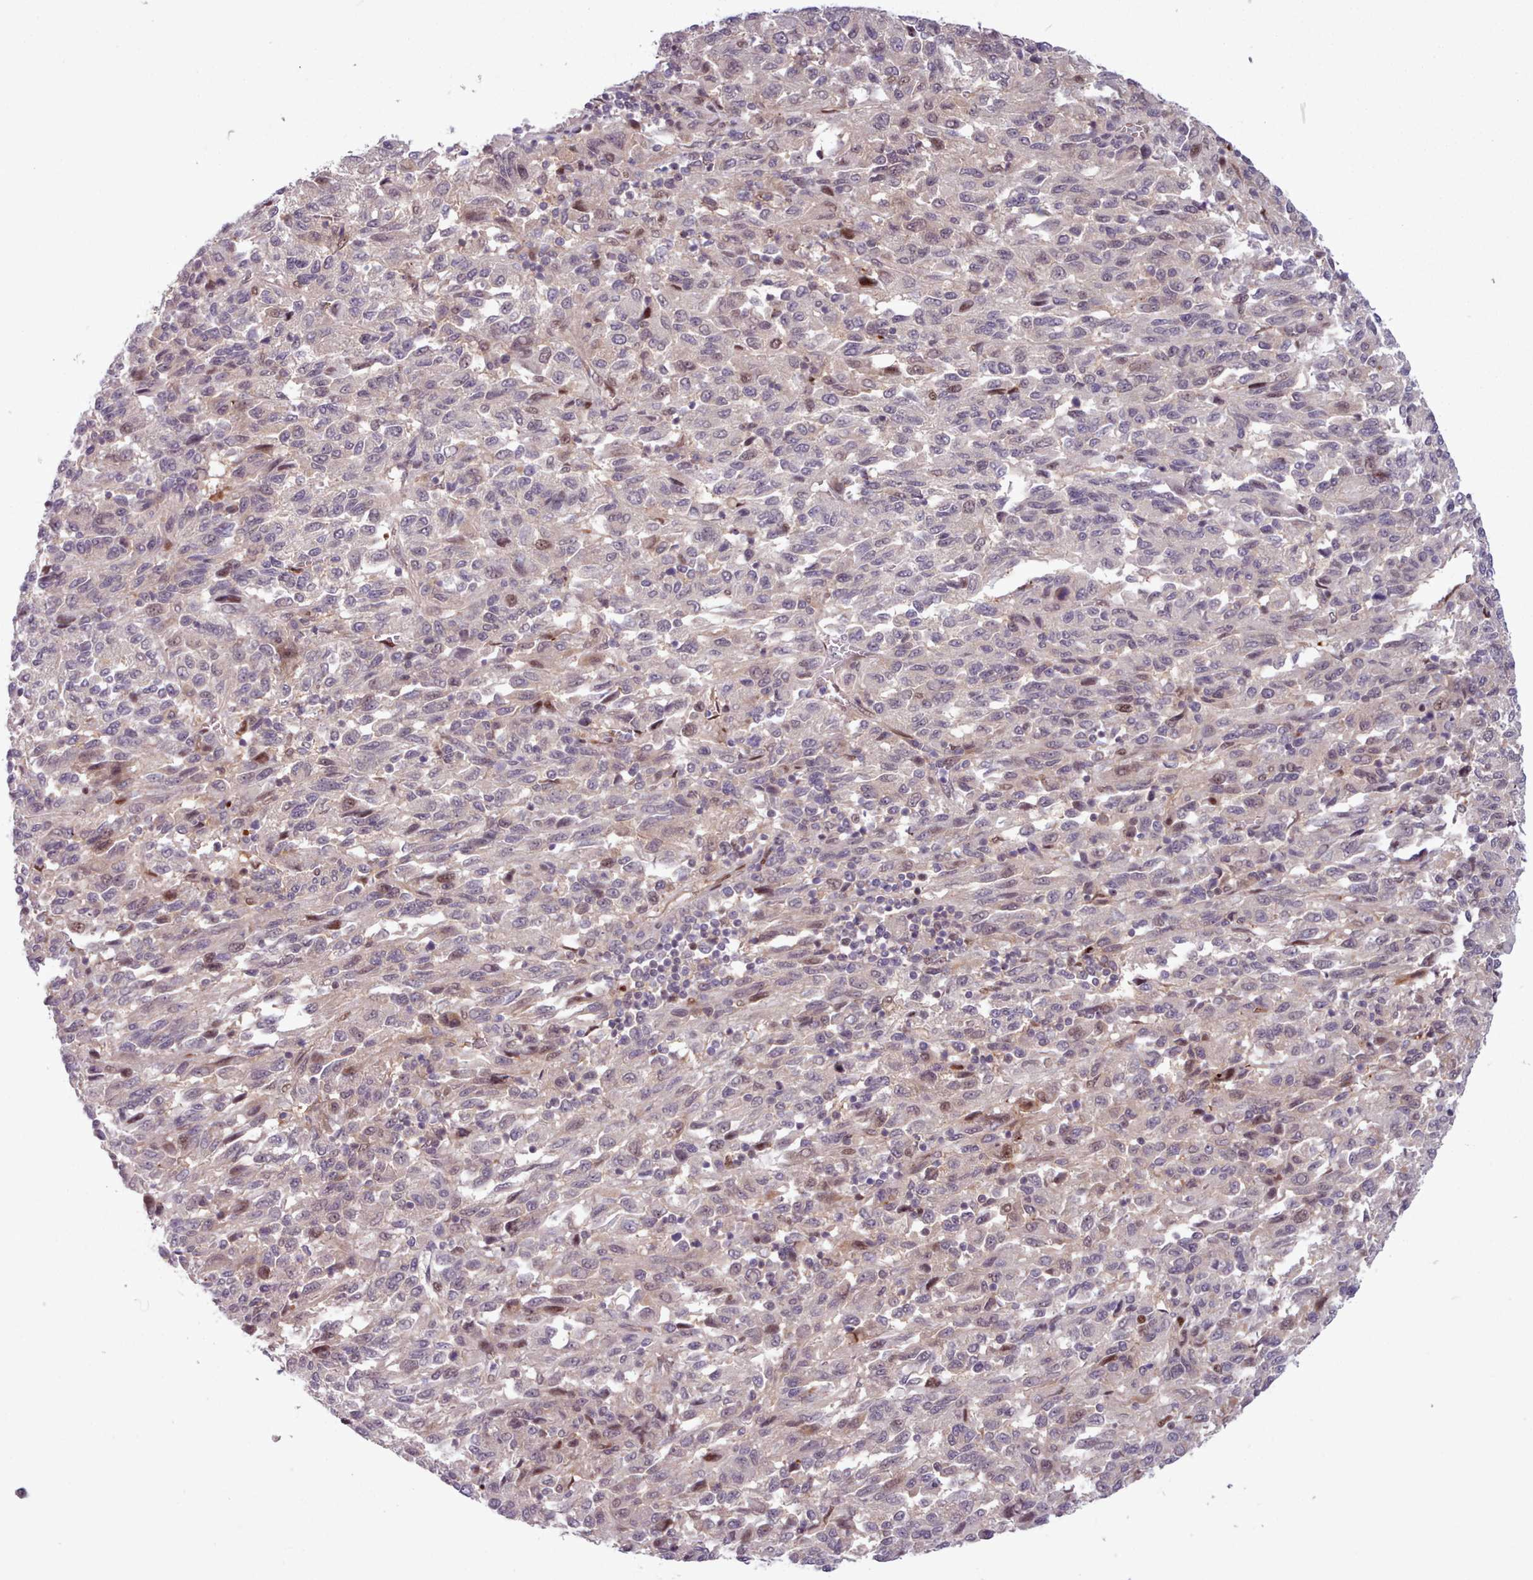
{"staining": {"intensity": "moderate", "quantity": "<25%", "location": "nuclear"}, "tissue": "melanoma", "cell_type": "Tumor cells", "image_type": "cancer", "snomed": [{"axis": "morphology", "description": "Malignant melanoma, Metastatic site"}, {"axis": "topography", "description": "Lung"}], "caption": "This histopathology image displays immunohistochemistry staining of human malignant melanoma (metastatic site), with low moderate nuclear positivity in approximately <25% of tumor cells.", "gene": "KBTBD7", "patient": {"sex": "male", "age": 64}}